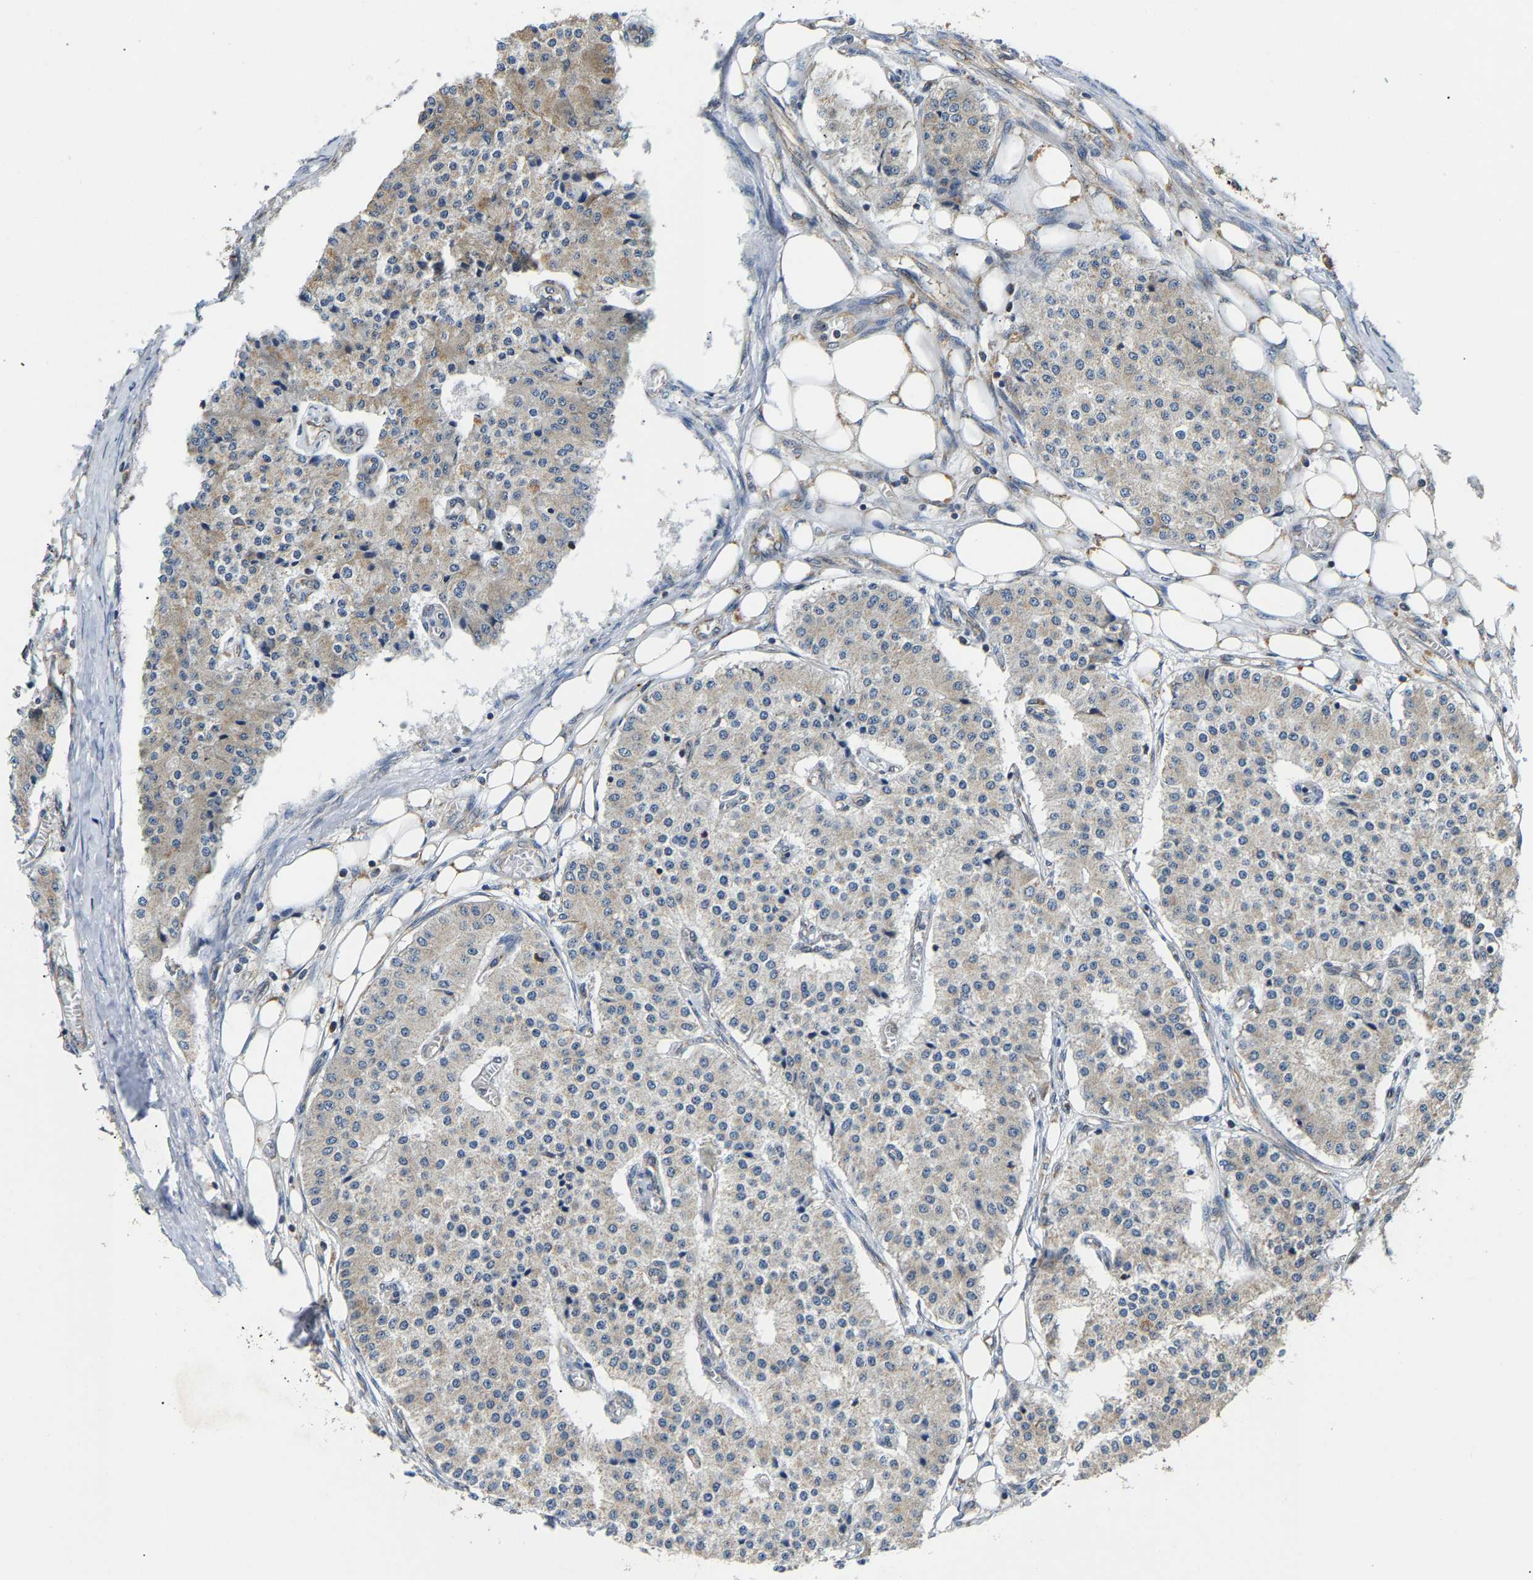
{"staining": {"intensity": "weak", "quantity": "<25%", "location": "cytoplasmic/membranous"}, "tissue": "carcinoid", "cell_type": "Tumor cells", "image_type": "cancer", "snomed": [{"axis": "morphology", "description": "Carcinoid, malignant, NOS"}, {"axis": "topography", "description": "Colon"}], "caption": "A high-resolution photomicrograph shows immunohistochemistry (IHC) staining of carcinoid, which demonstrates no significant positivity in tumor cells.", "gene": "GIMAP7", "patient": {"sex": "female", "age": 52}}